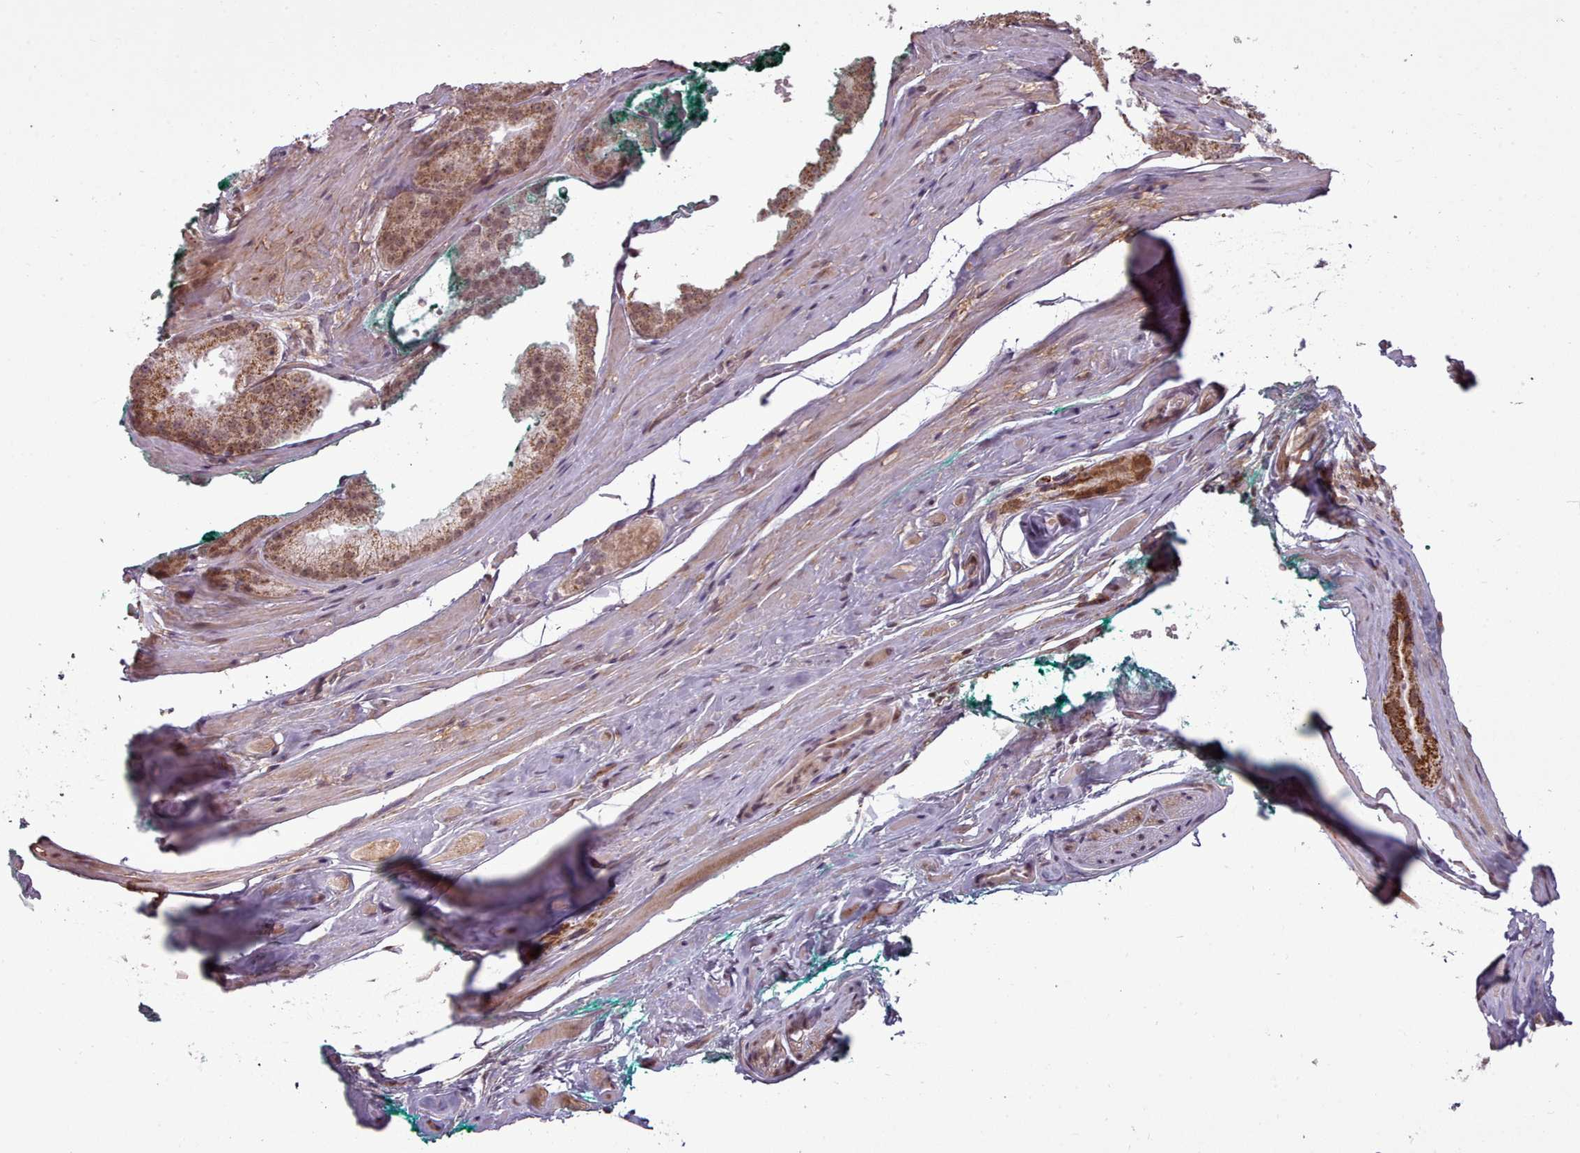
{"staining": {"intensity": "moderate", "quantity": ">75%", "location": "cytoplasmic/membranous,nuclear"}, "tissue": "prostate cancer", "cell_type": "Tumor cells", "image_type": "cancer", "snomed": [{"axis": "morphology", "description": "Adenocarcinoma, High grade"}, {"axis": "topography", "description": "Prostate"}], "caption": "A high-resolution micrograph shows immunohistochemistry (IHC) staining of prostate cancer (adenocarcinoma (high-grade)), which exhibits moderate cytoplasmic/membranous and nuclear staining in about >75% of tumor cells. (DAB IHC with brightfield microscopy, high magnification).", "gene": "ZMYM4", "patient": {"sex": "male", "age": 61}}